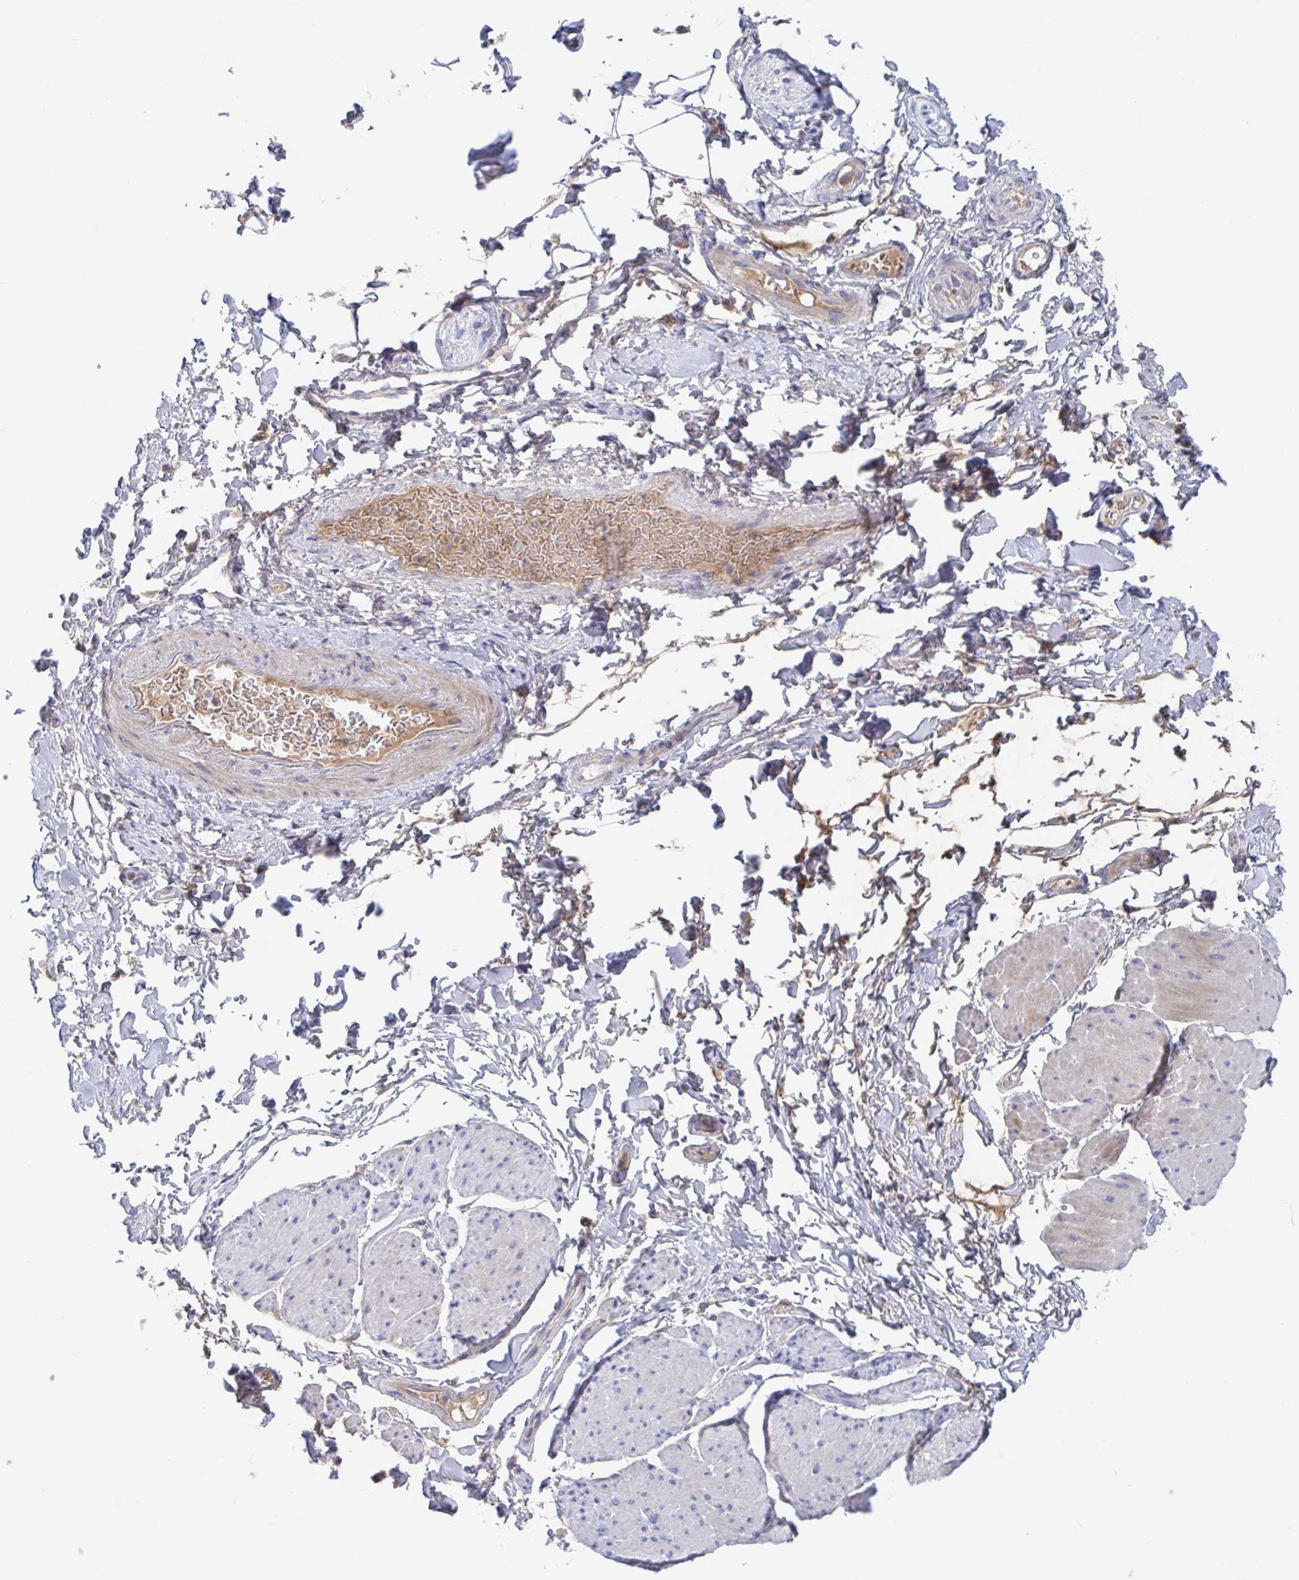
{"staining": {"intensity": "negative", "quantity": "none", "location": "none"}, "tissue": "adipose tissue", "cell_type": "Adipocytes", "image_type": "normal", "snomed": [{"axis": "morphology", "description": "Normal tissue, NOS"}, {"axis": "topography", "description": "Urinary bladder"}, {"axis": "topography", "description": "Peripheral nerve tissue"}], "caption": "Immunohistochemistry micrograph of unremarkable adipose tissue: human adipose tissue stained with DAB (3,3'-diaminobenzidine) demonstrates no significant protein staining in adipocytes.", "gene": "GPR148", "patient": {"sex": "female", "age": 60}}